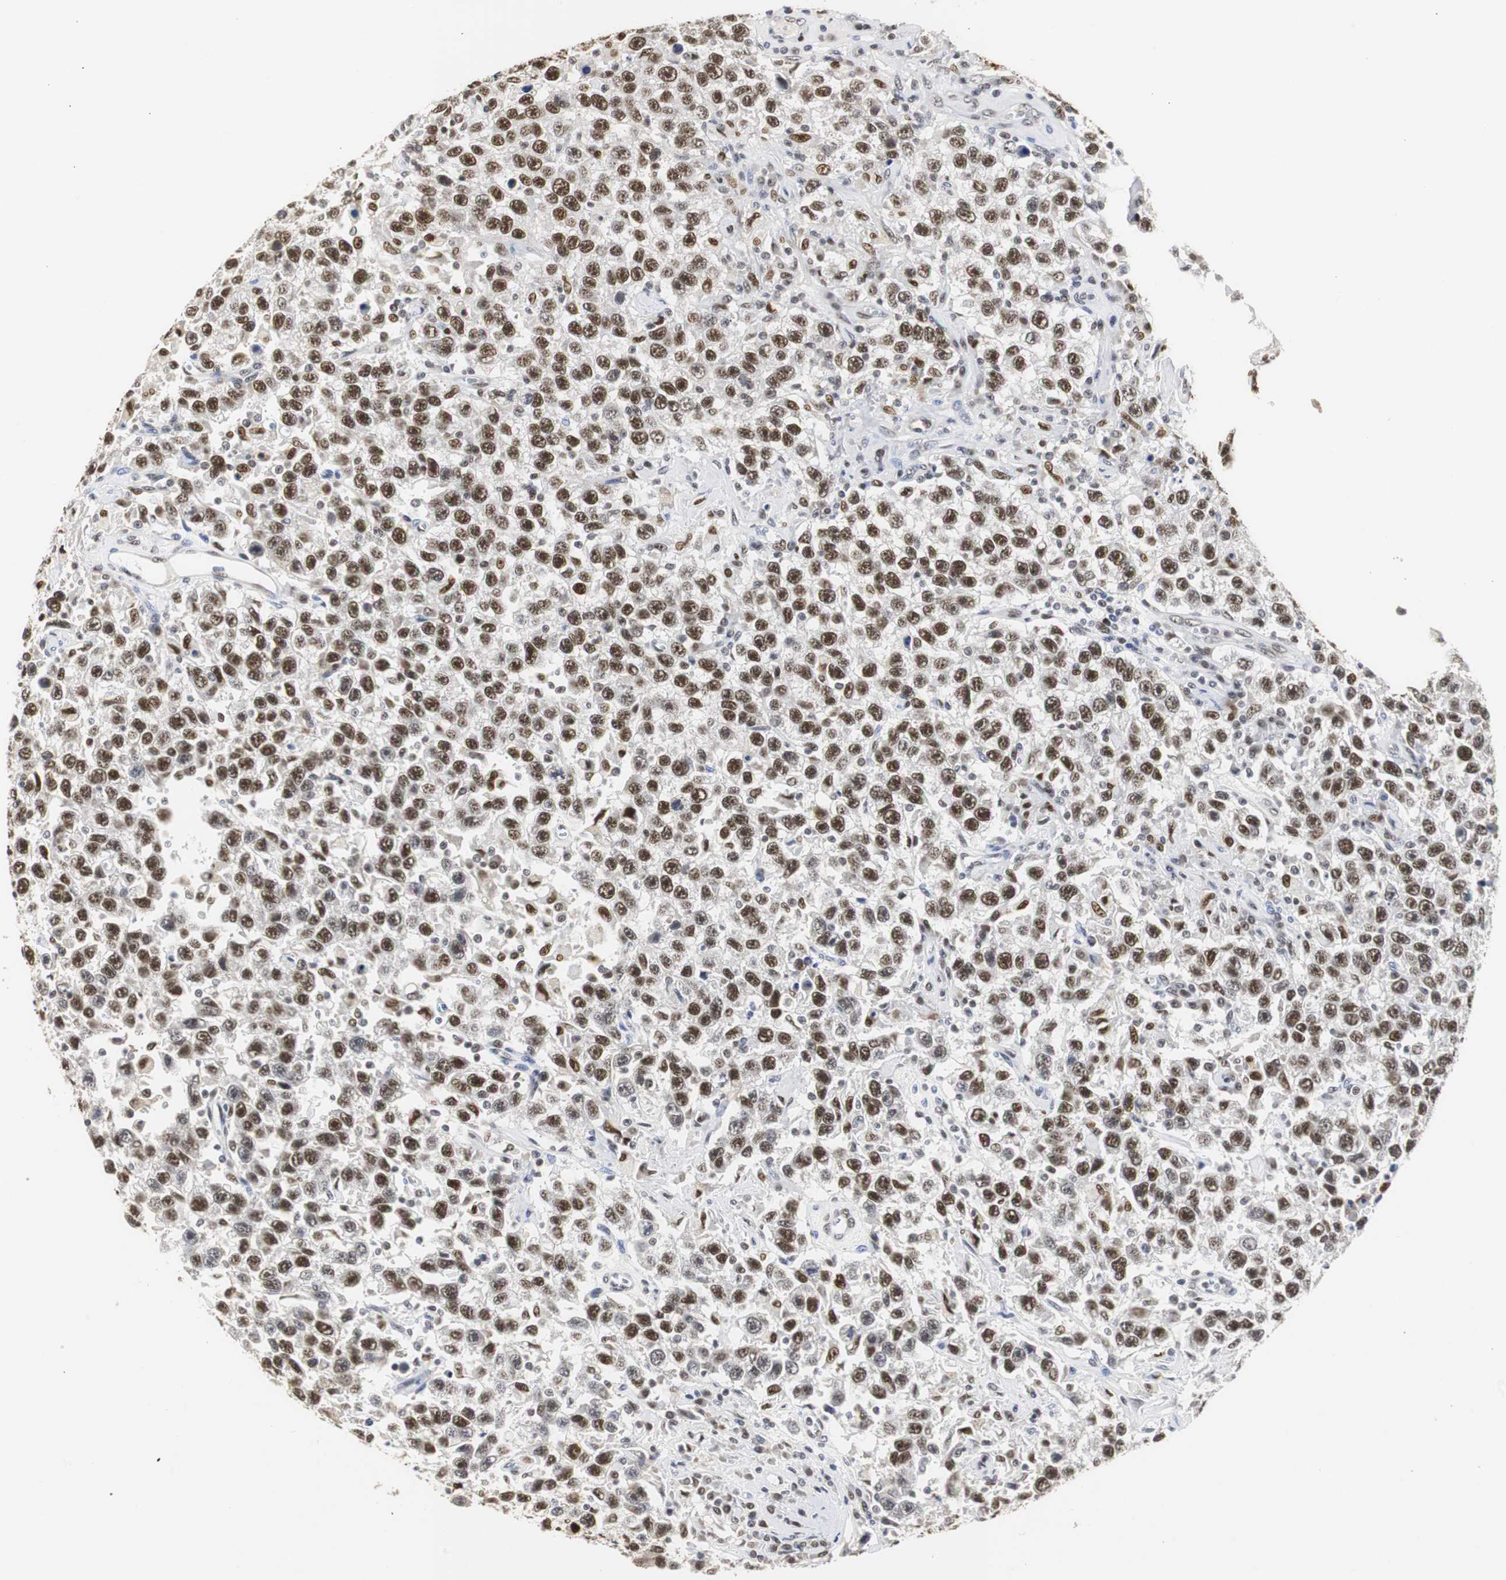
{"staining": {"intensity": "strong", "quantity": ">75%", "location": "nuclear"}, "tissue": "testis cancer", "cell_type": "Tumor cells", "image_type": "cancer", "snomed": [{"axis": "morphology", "description": "Seminoma, NOS"}, {"axis": "topography", "description": "Testis"}], "caption": "This photomicrograph displays immunohistochemistry (IHC) staining of seminoma (testis), with high strong nuclear staining in about >75% of tumor cells.", "gene": "ZFC3H1", "patient": {"sex": "male", "age": 41}}